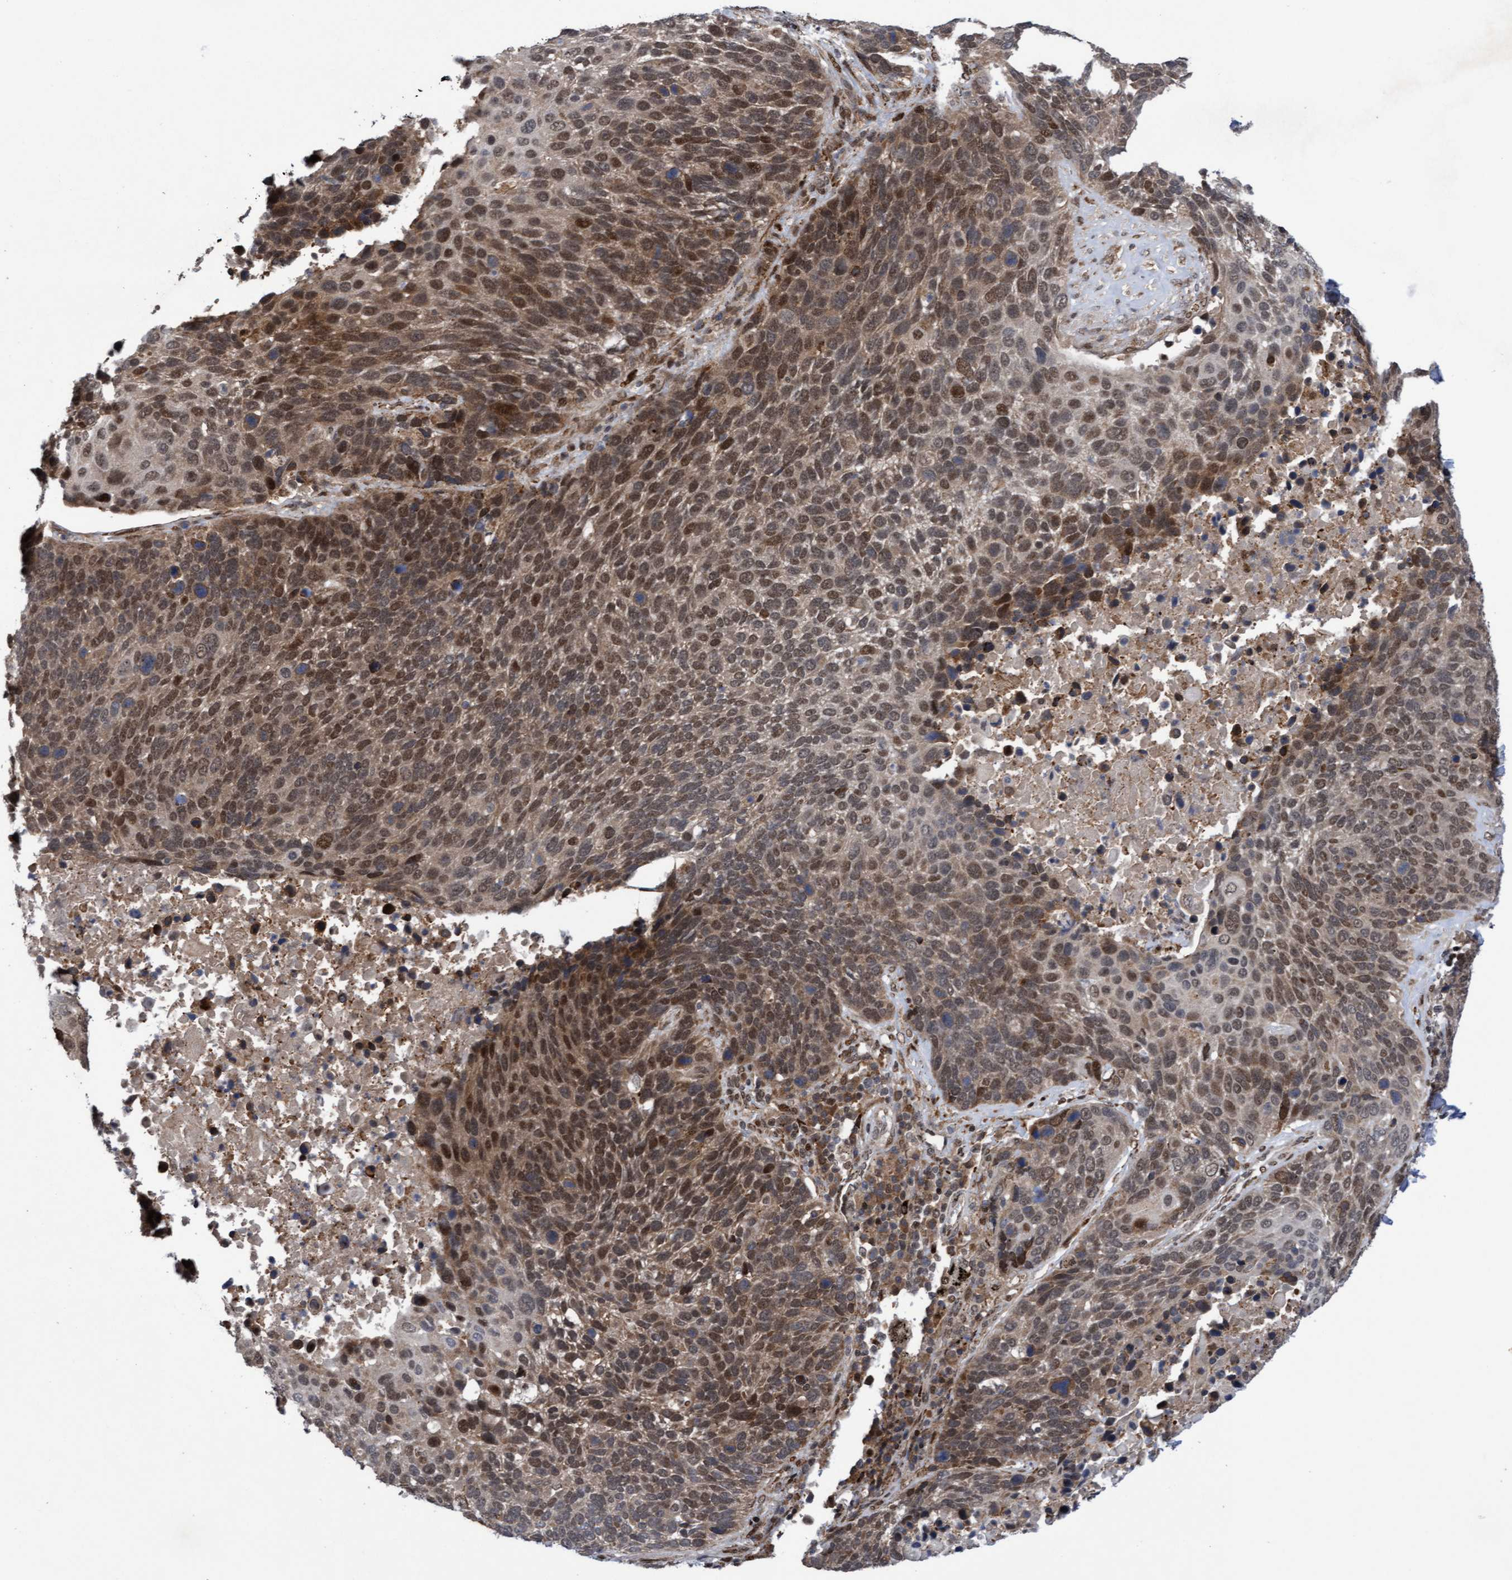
{"staining": {"intensity": "moderate", "quantity": ">75%", "location": "cytoplasmic/membranous,nuclear"}, "tissue": "lung cancer", "cell_type": "Tumor cells", "image_type": "cancer", "snomed": [{"axis": "morphology", "description": "Squamous cell carcinoma, NOS"}, {"axis": "topography", "description": "Lung"}], "caption": "Immunohistochemistry (IHC) staining of lung squamous cell carcinoma, which exhibits medium levels of moderate cytoplasmic/membranous and nuclear expression in approximately >75% of tumor cells indicating moderate cytoplasmic/membranous and nuclear protein staining. The staining was performed using DAB (brown) for protein detection and nuclei were counterstained in hematoxylin (blue).", "gene": "TANC2", "patient": {"sex": "male", "age": 66}}